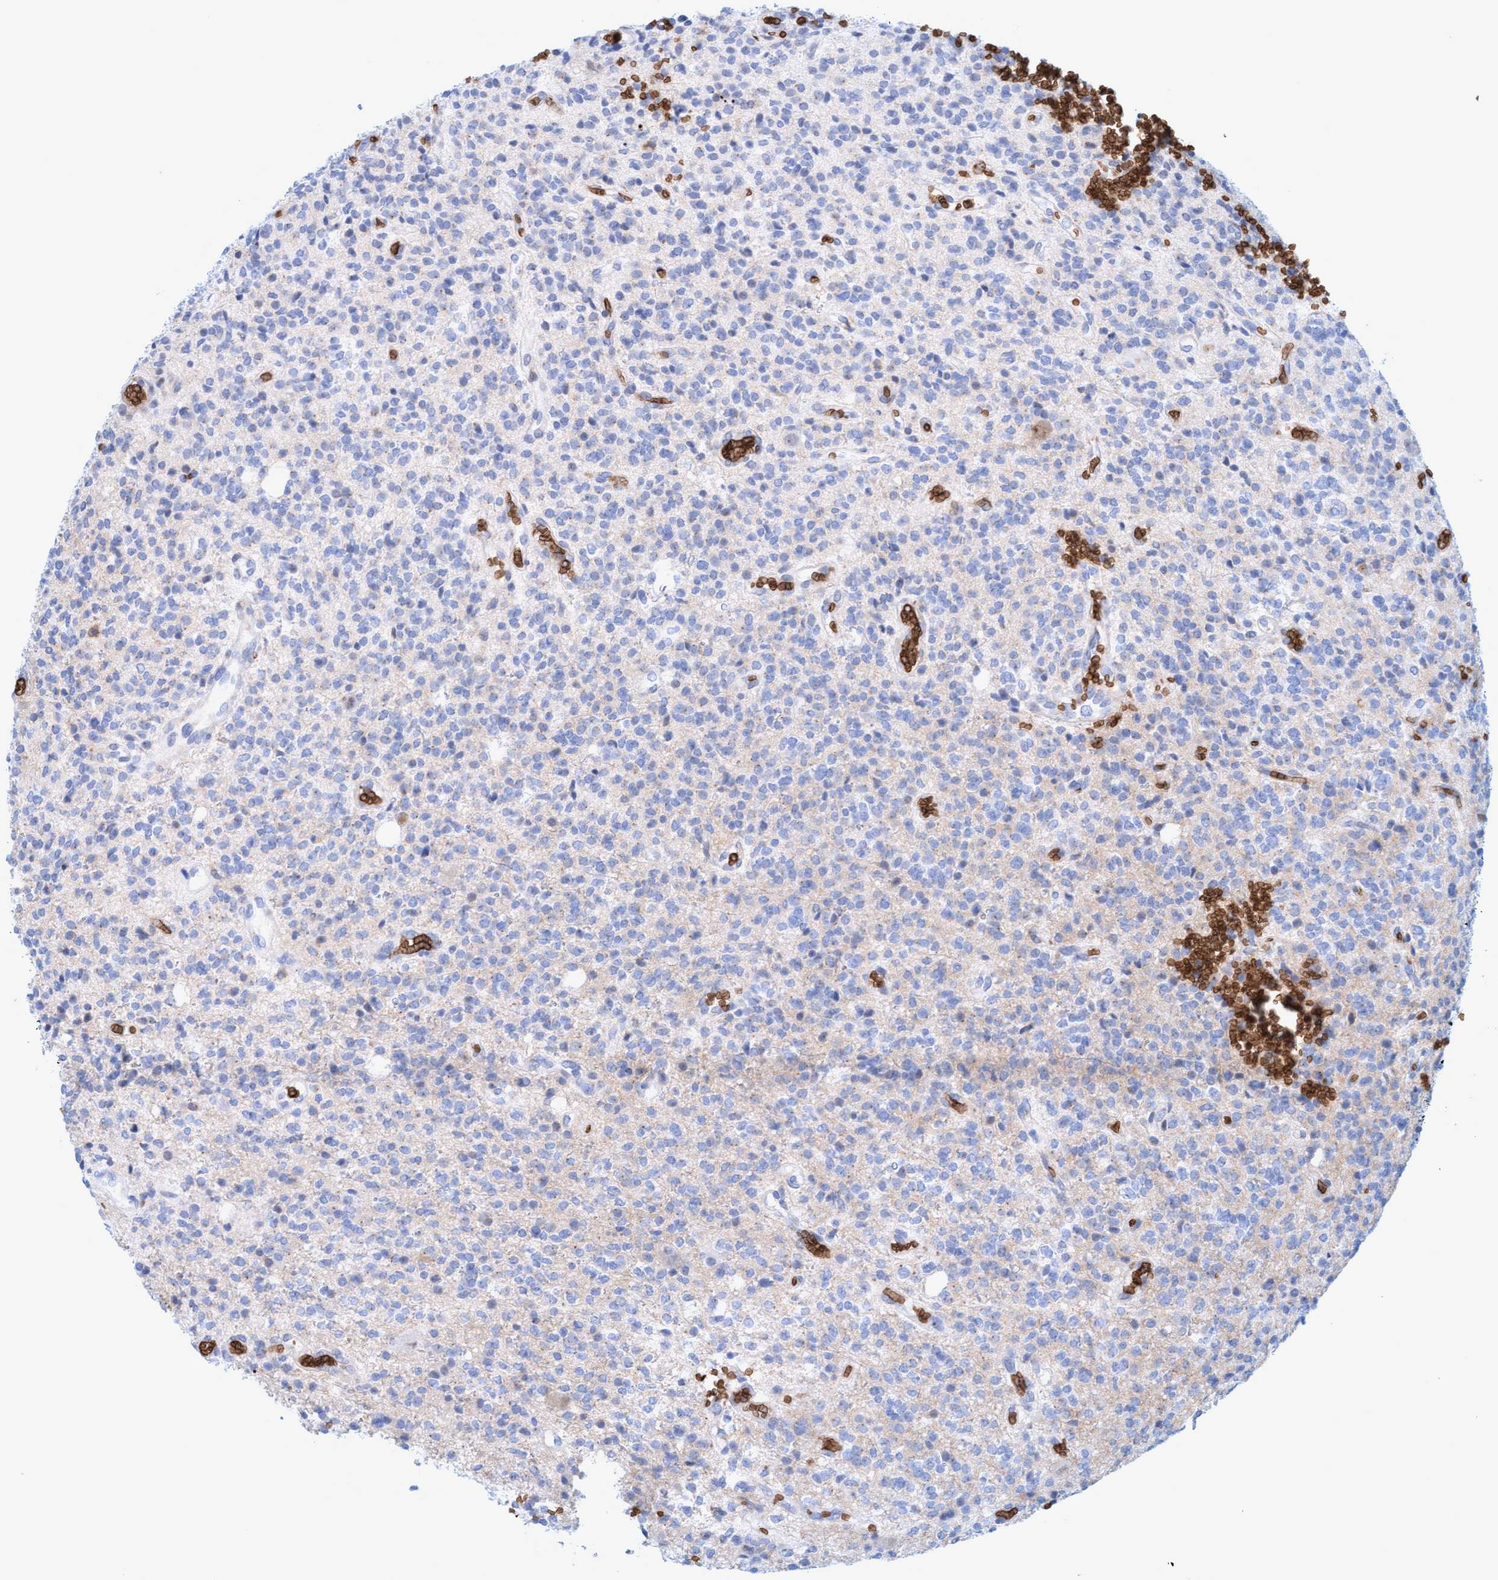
{"staining": {"intensity": "weak", "quantity": "<25%", "location": "cytoplasmic/membranous"}, "tissue": "glioma", "cell_type": "Tumor cells", "image_type": "cancer", "snomed": [{"axis": "morphology", "description": "Glioma, malignant, High grade"}, {"axis": "topography", "description": "Brain"}], "caption": "An IHC image of glioma is shown. There is no staining in tumor cells of glioma.", "gene": "SPEM2", "patient": {"sex": "male", "age": 34}}